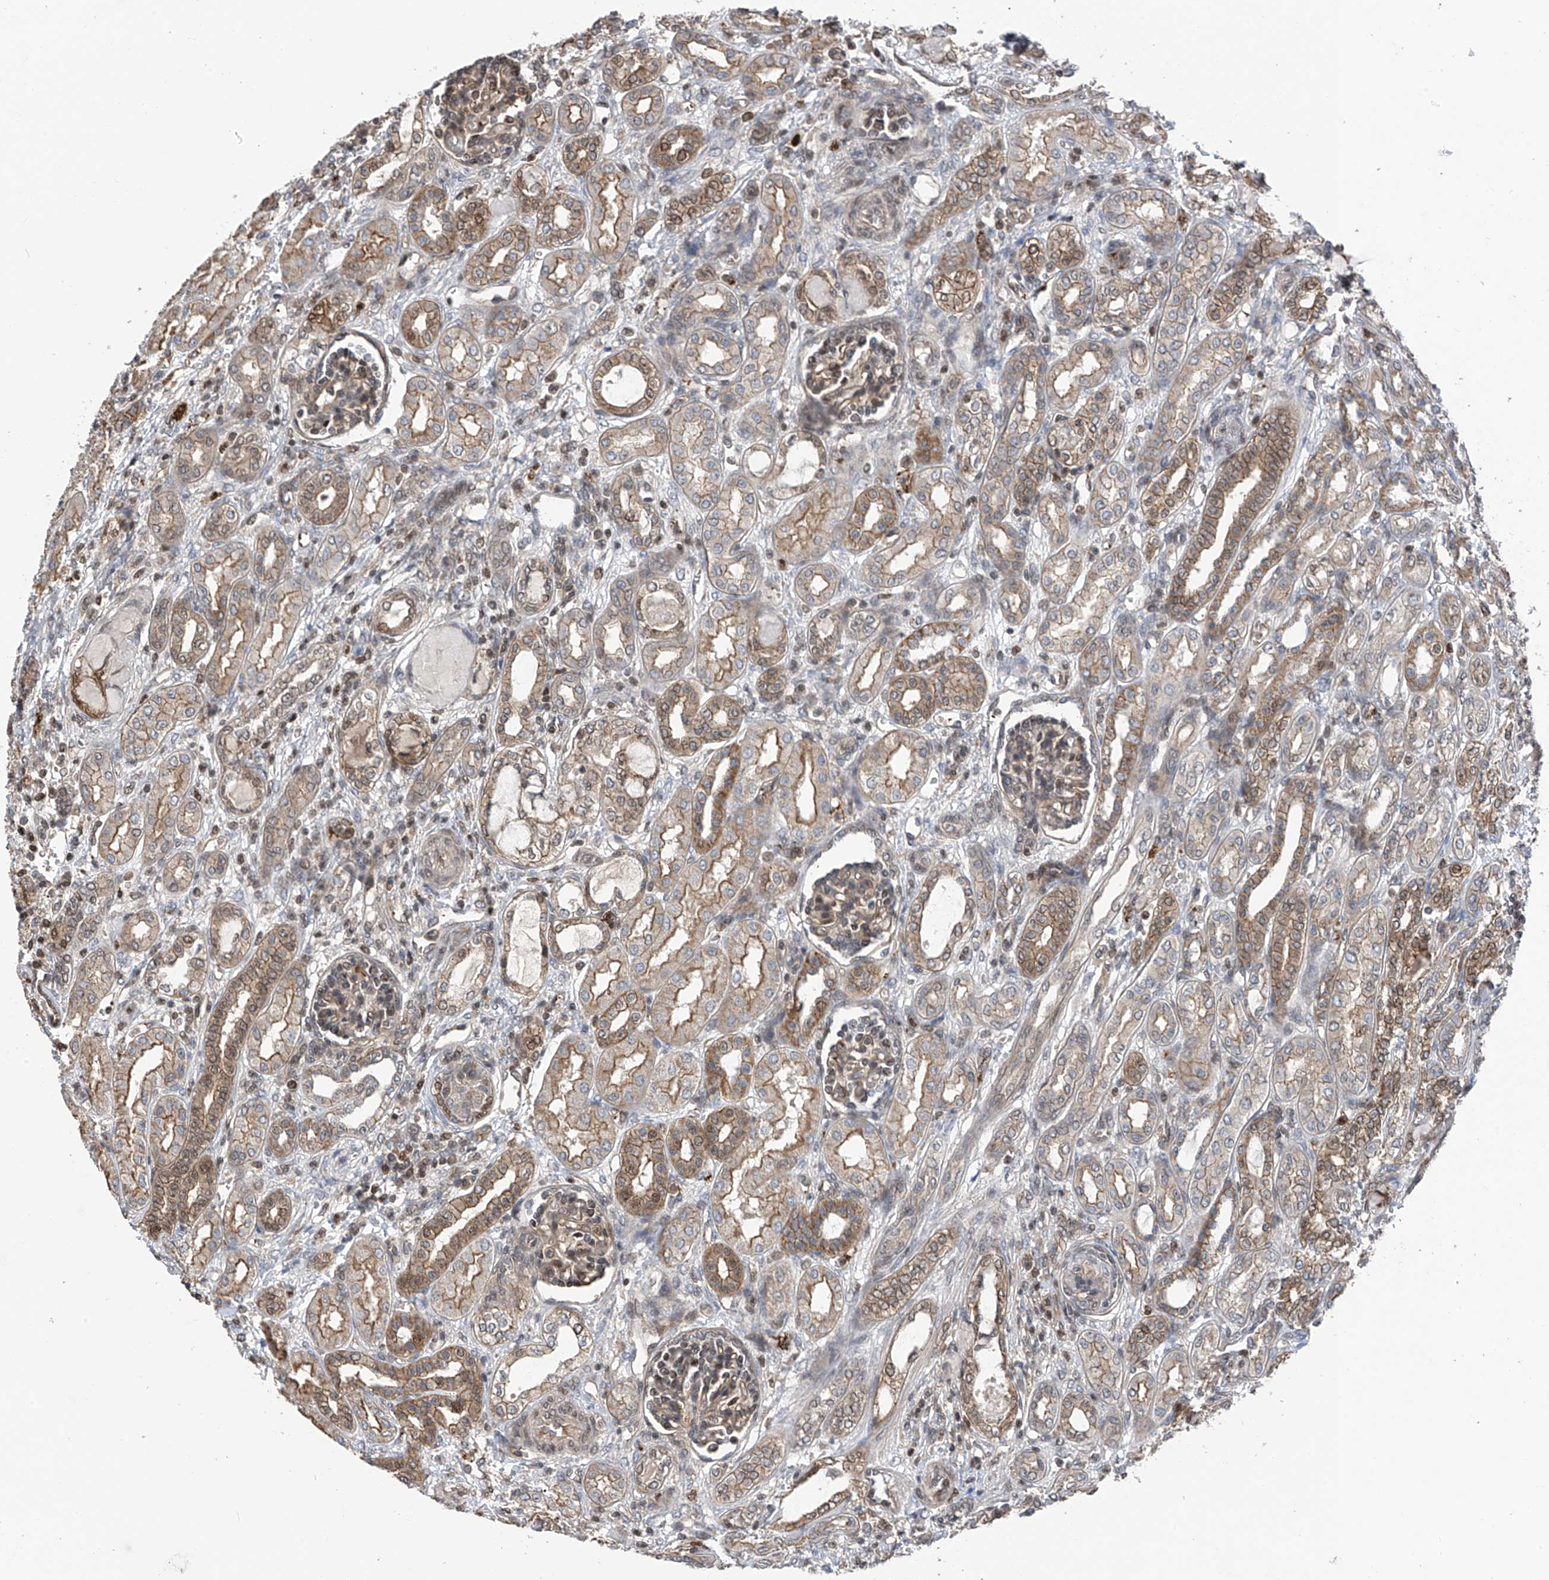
{"staining": {"intensity": "weak", "quantity": ">75%", "location": "cytoplasmic/membranous,nuclear"}, "tissue": "kidney", "cell_type": "Cells in glomeruli", "image_type": "normal", "snomed": [{"axis": "morphology", "description": "Normal tissue, NOS"}, {"axis": "morphology", "description": "Neoplasm, malignant, NOS"}, {"axis": "topography", "description": "Kidney"}], "caption": "Immunohistochemical staining of unremarkable human kidney displays low levels of weak cytoplasmic/membranous,nuclear expression in about >75% of cells in glomeruli.", "gene": "DNAJC9", "patient": {"sex": "female", "age": 1}}